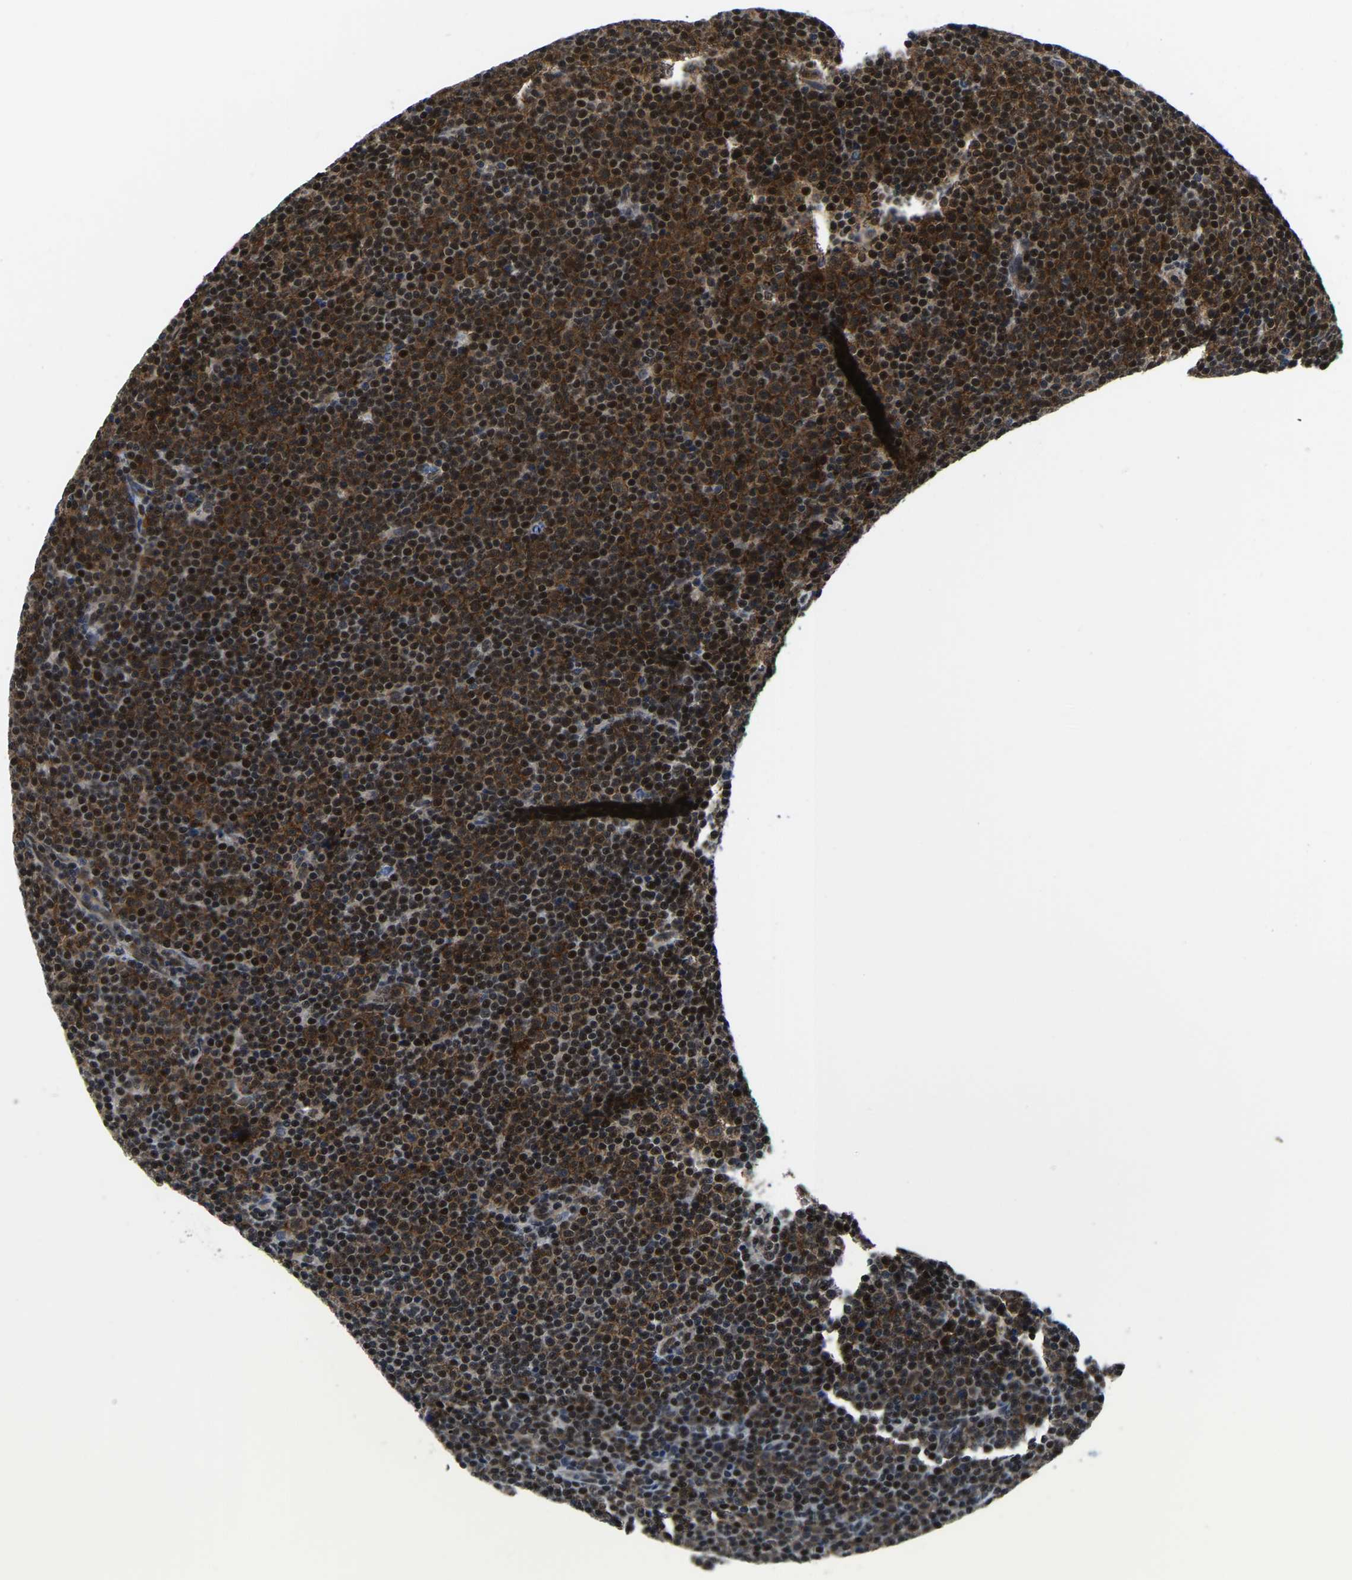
{"staining": {"intensity": "strong", "quantity": ">75%", "location": "cytoplasmic/membranous,nuclear"}, "tissue": "lymphoma", "cell_type": "Tumor cells", "image_type": "cancer", "snomed": [{"axis": "morphology", "description": "Malignant lymphoma, non-Hodgkin's type, Low grade"}, {"axis": "topography", "description": "Lymph node"}], "caption": "This histopathology image demonstrates immunohistochemistry (IHC) staining of lymphoma, with high strong cytoplasmic/membranous and nuclear staining in approximately >75% of tumor cells.", "gene": "DFFA", "patient": {"sex": "female", "age": 67}}